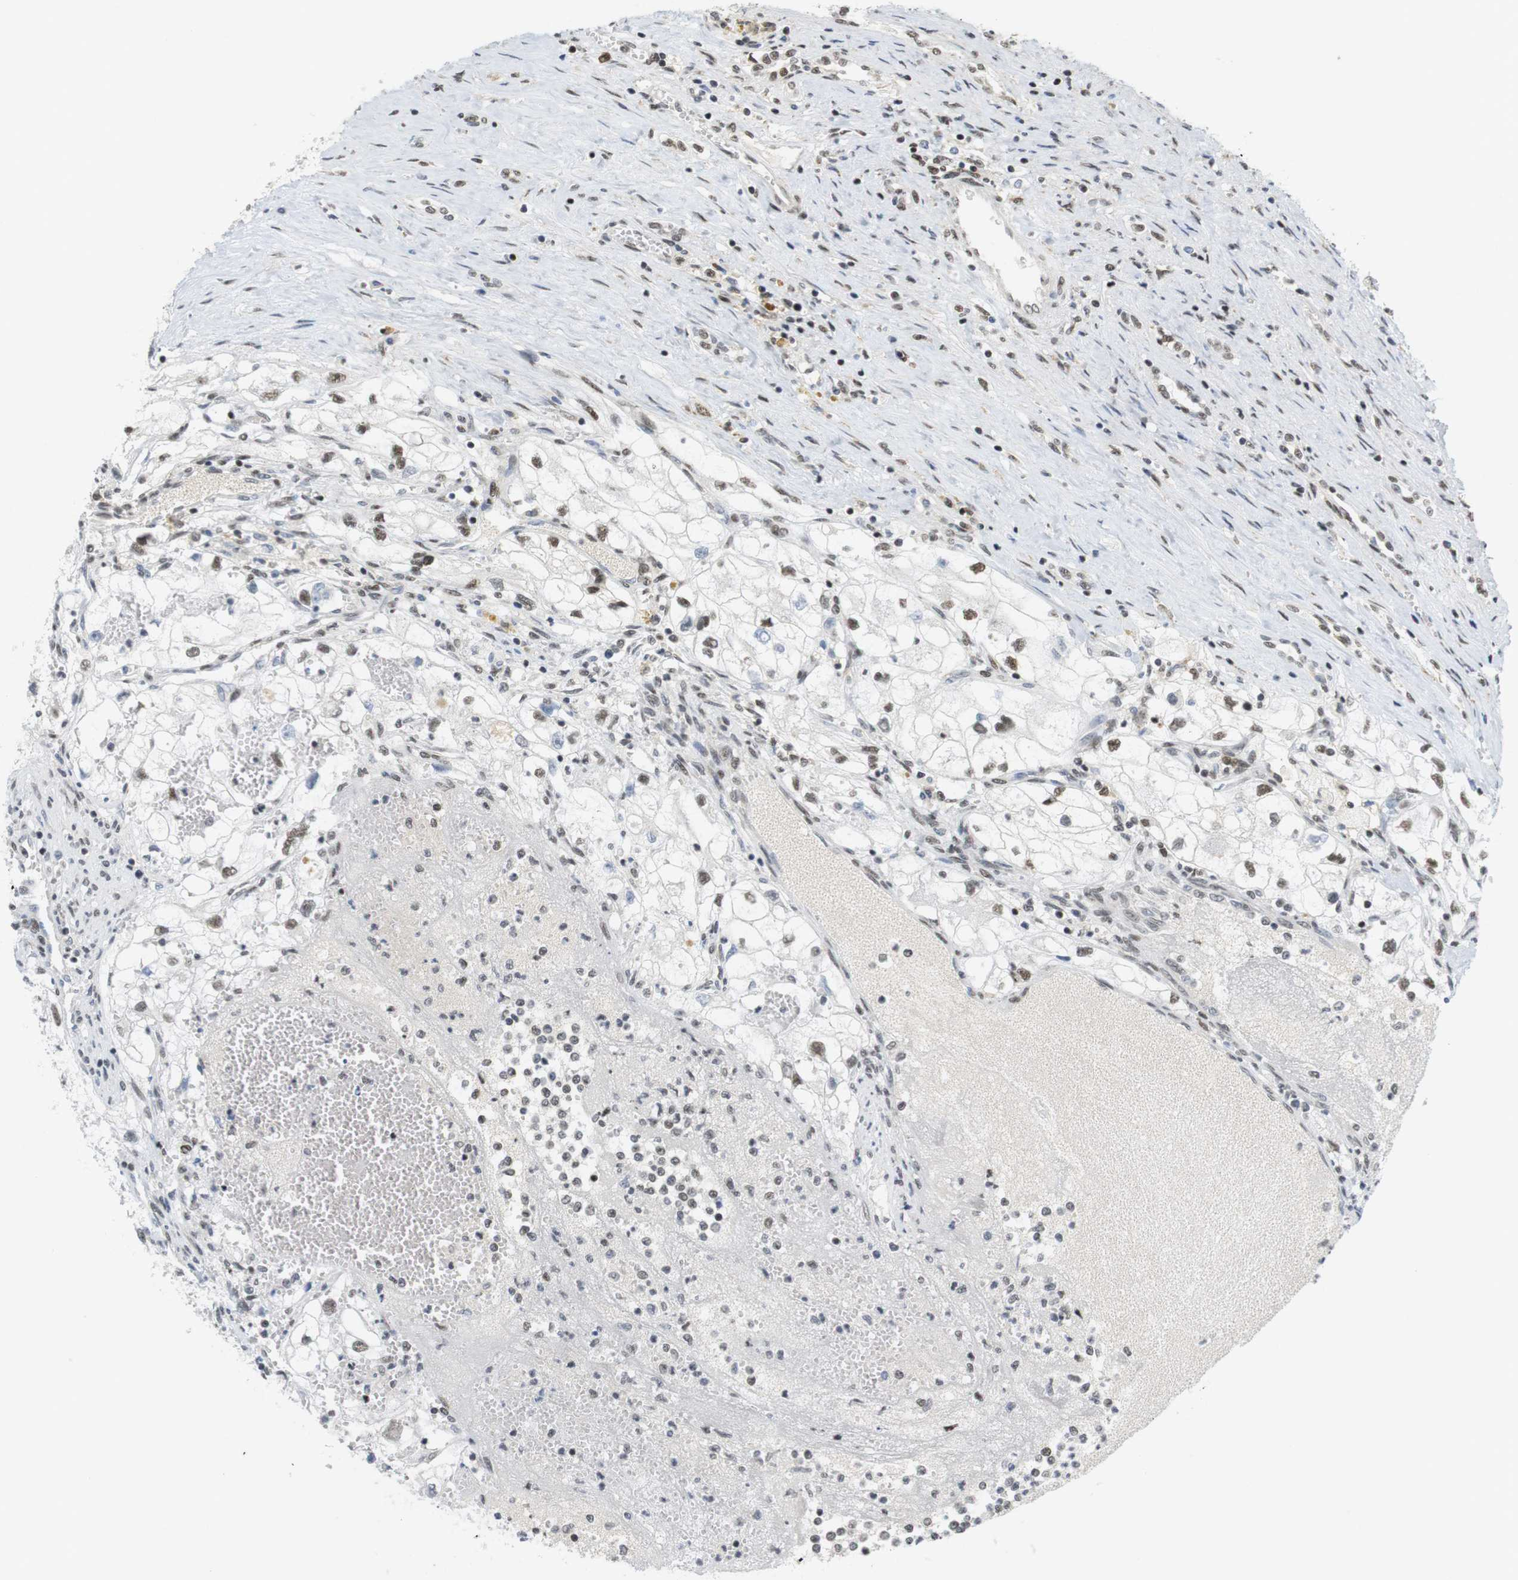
{"staining": {"intensity": "moderate", "quantity": ">75%", "location": "nuclear"}, "tissue": "renal cancer", "cell_type": "Tumor cells", "image_type": "cancer", "snomed": [{"axis": "morphology", "description": "Adenocarcinoma, NOS"}, {"axis": "topography", "description": "Kidney"}], "caption": "This photomicrograph shows adenocarcinoma (renal) stained with IHC to label a protein in brown. The nuclear of tumor cells show moderate positivity for the protein. Nuclei are counter-stained blue.", "gene": "BRD4", "patient": {"sex": "female", "age": 70}}